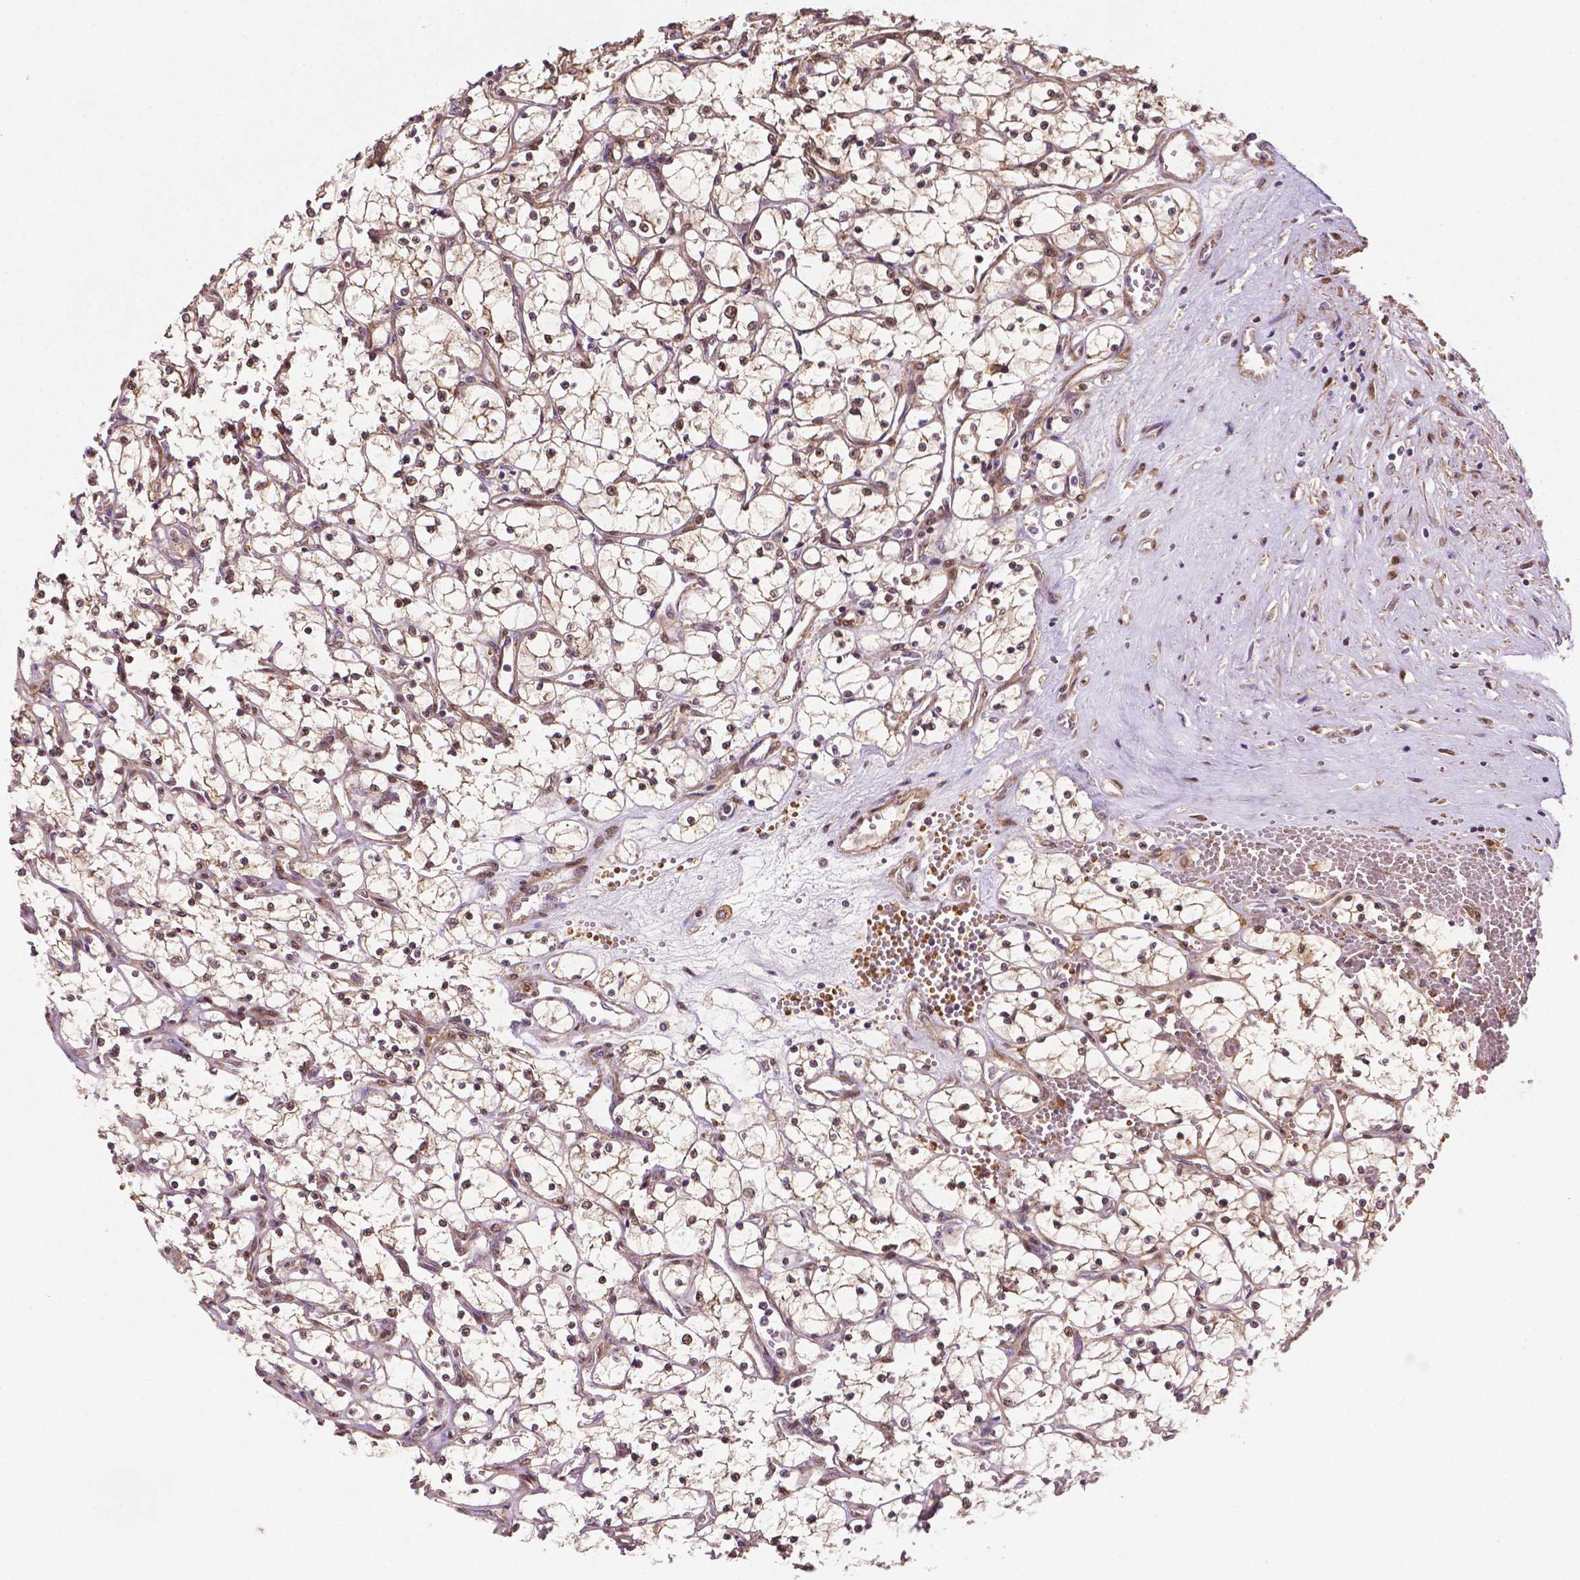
{"staining": {"intensity": "weak", "quantity": ">75%", "location": "cytoplasmic/membranous,nuclear"}, "tissue": "renal cancer", "cell_type": "Tumor cells", "image_type": "cancer", "snomed": [{"axis": "morphology", "description": "Adenocarcinoma, NOS"}, {"axis": "topography", "description": "Kidney"}], "caption": "This is an image of immunohistochemistry staining of renal cancer, which shows weak positivity in the cytoplasmic/membranous and nuclear of tumor cells.", "gene": "YAP1", "patient": {"sex": "female", "age": 69}}